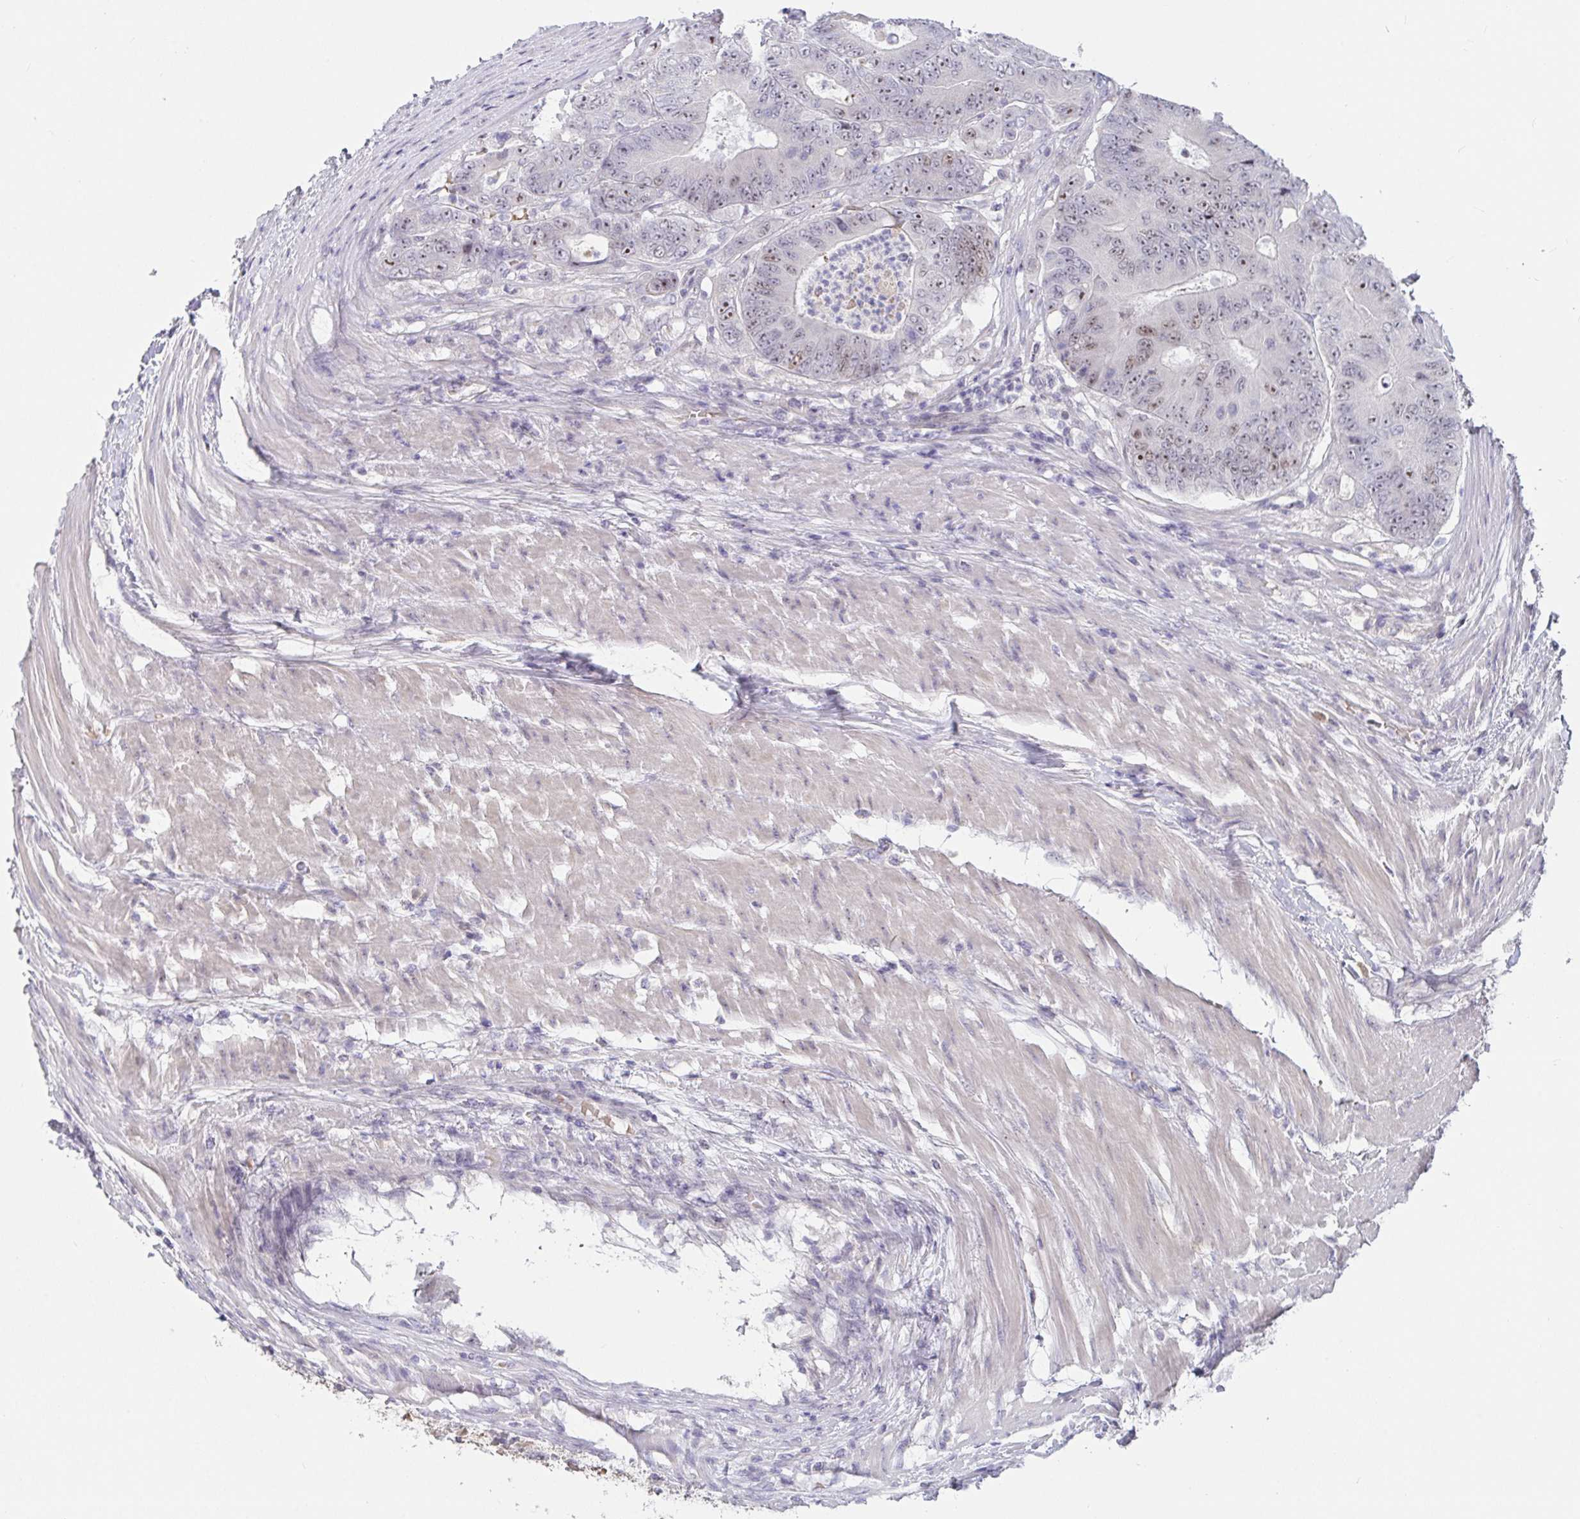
{"staining": {"intensity": "moderate", "quantity": "25%-75%", "location": "nuclear"}, "tissue": "colorectal cancer", "cell_type": "Tumor cells", "image_type": "cancer", "snomed": [{"axis": "morphology", "description": "Adenocarcinoma, NOS"}, {"axis": "topography", "description": "Colon"}], "caption": "Immunohistochemistry micrograph of colorectal adenocarcinoma stained for a protein (brown), which demonstrates medium levels of moderate nuclear staining in about 25%-75% of tumor cells.", "gene": "MYC", "patient": {"sex": "female", "age": 48}}